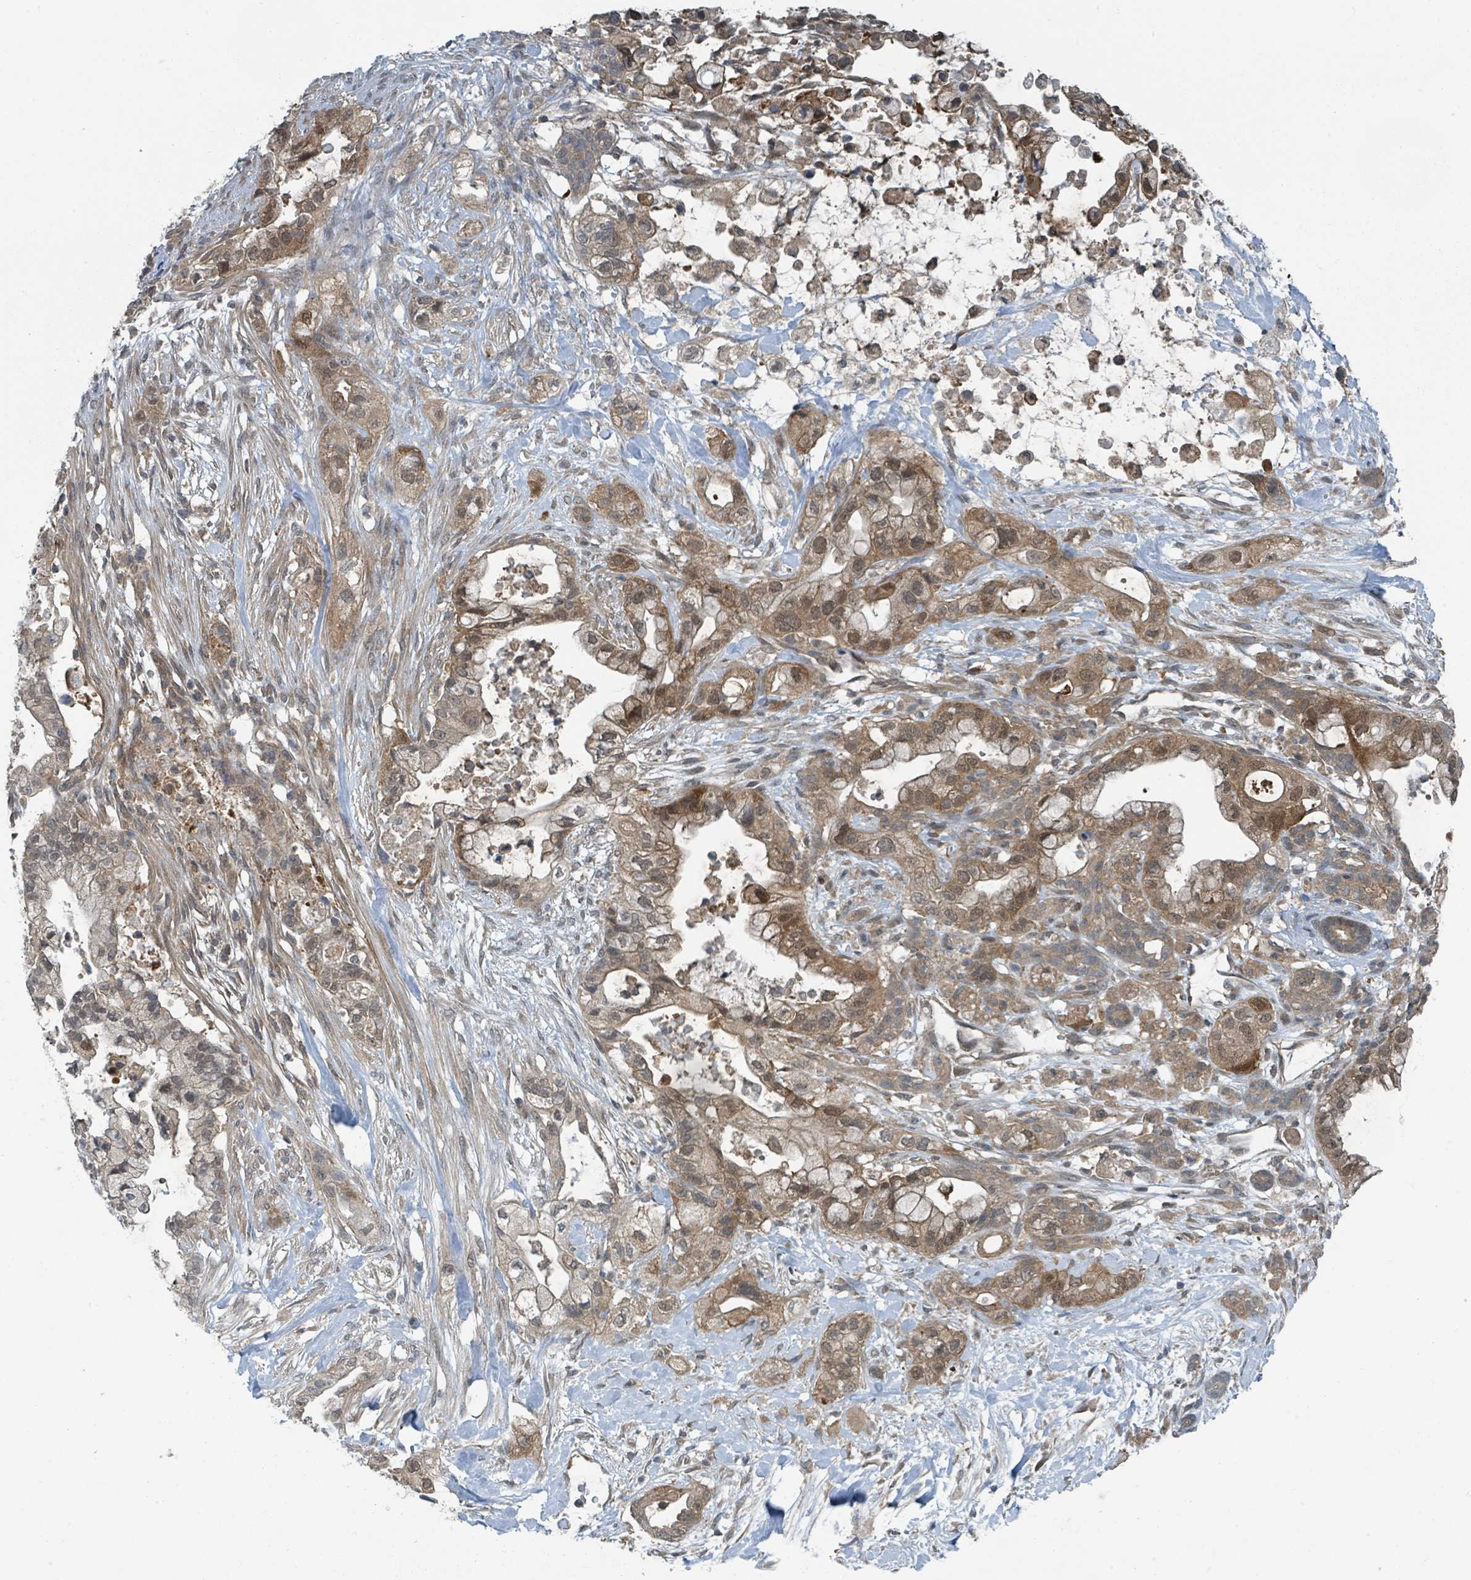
{"staining": {"intensity": "moderate", "quantity": ">75%", "location": "cytoplasmic/membranous,nuclear"}, "tissue": "pancreatic cancer", "cell_type": "Tumor cells", "image_type": "cancer", "snomed": [{"axis": "morphology", "description": "Adenocarcinoma, NOS"}, {"axis": "topography", "description": "Pancreas"}], "caption": "Protein expression by immunohistochemistry (IHC) reveals moderate cytoplasmic/membranous and nuclear expression in about >75% of tumor cells in adenocarcinoma (pancreatic).", "gene": "GOLGA7", "patient": {"sex": "male", "age": 44}}